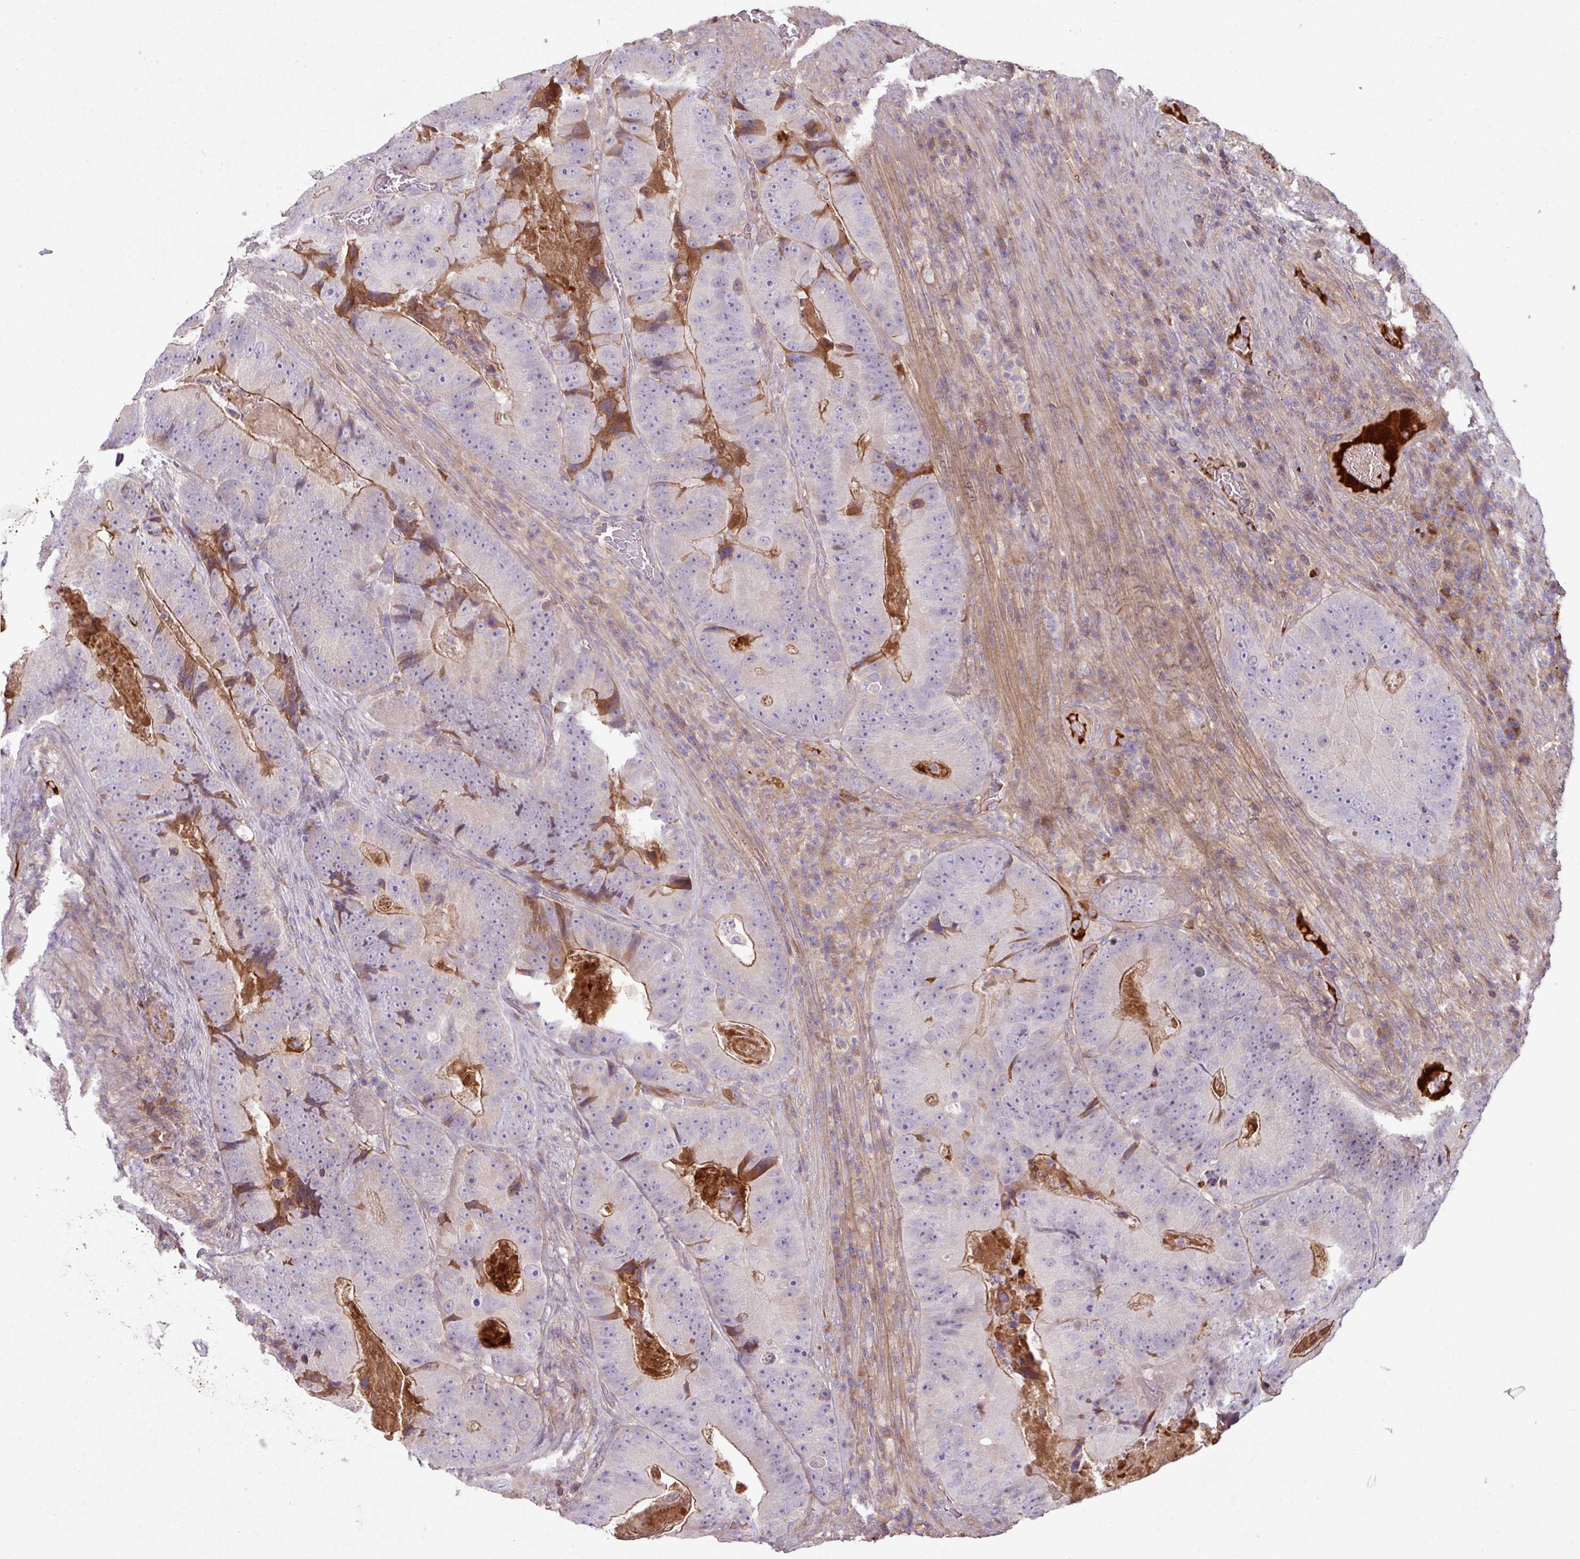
{"staining": {"intensity": "moderate", "quantity": "<25%", "location": "cytoplasmic/membranous"}, "tissue": "colorectal cancer", "cell_type": "Tumor cells", "image_type": "cancer", "snomed": [{"axis": "morphology", "description": "Adenocarcinoma, NOS"}, {"axis": "topography", "description": "Colon"}], "caption": "Immunohistochemical staining of human colorectal cancer (adenocarcinoma) demonstrates low levels of moderate cytoplasmic/membranous expression in approximately <25% of tumor cells.", "gene": "C4B", "patient": {"sex": "female", "age": 86}}